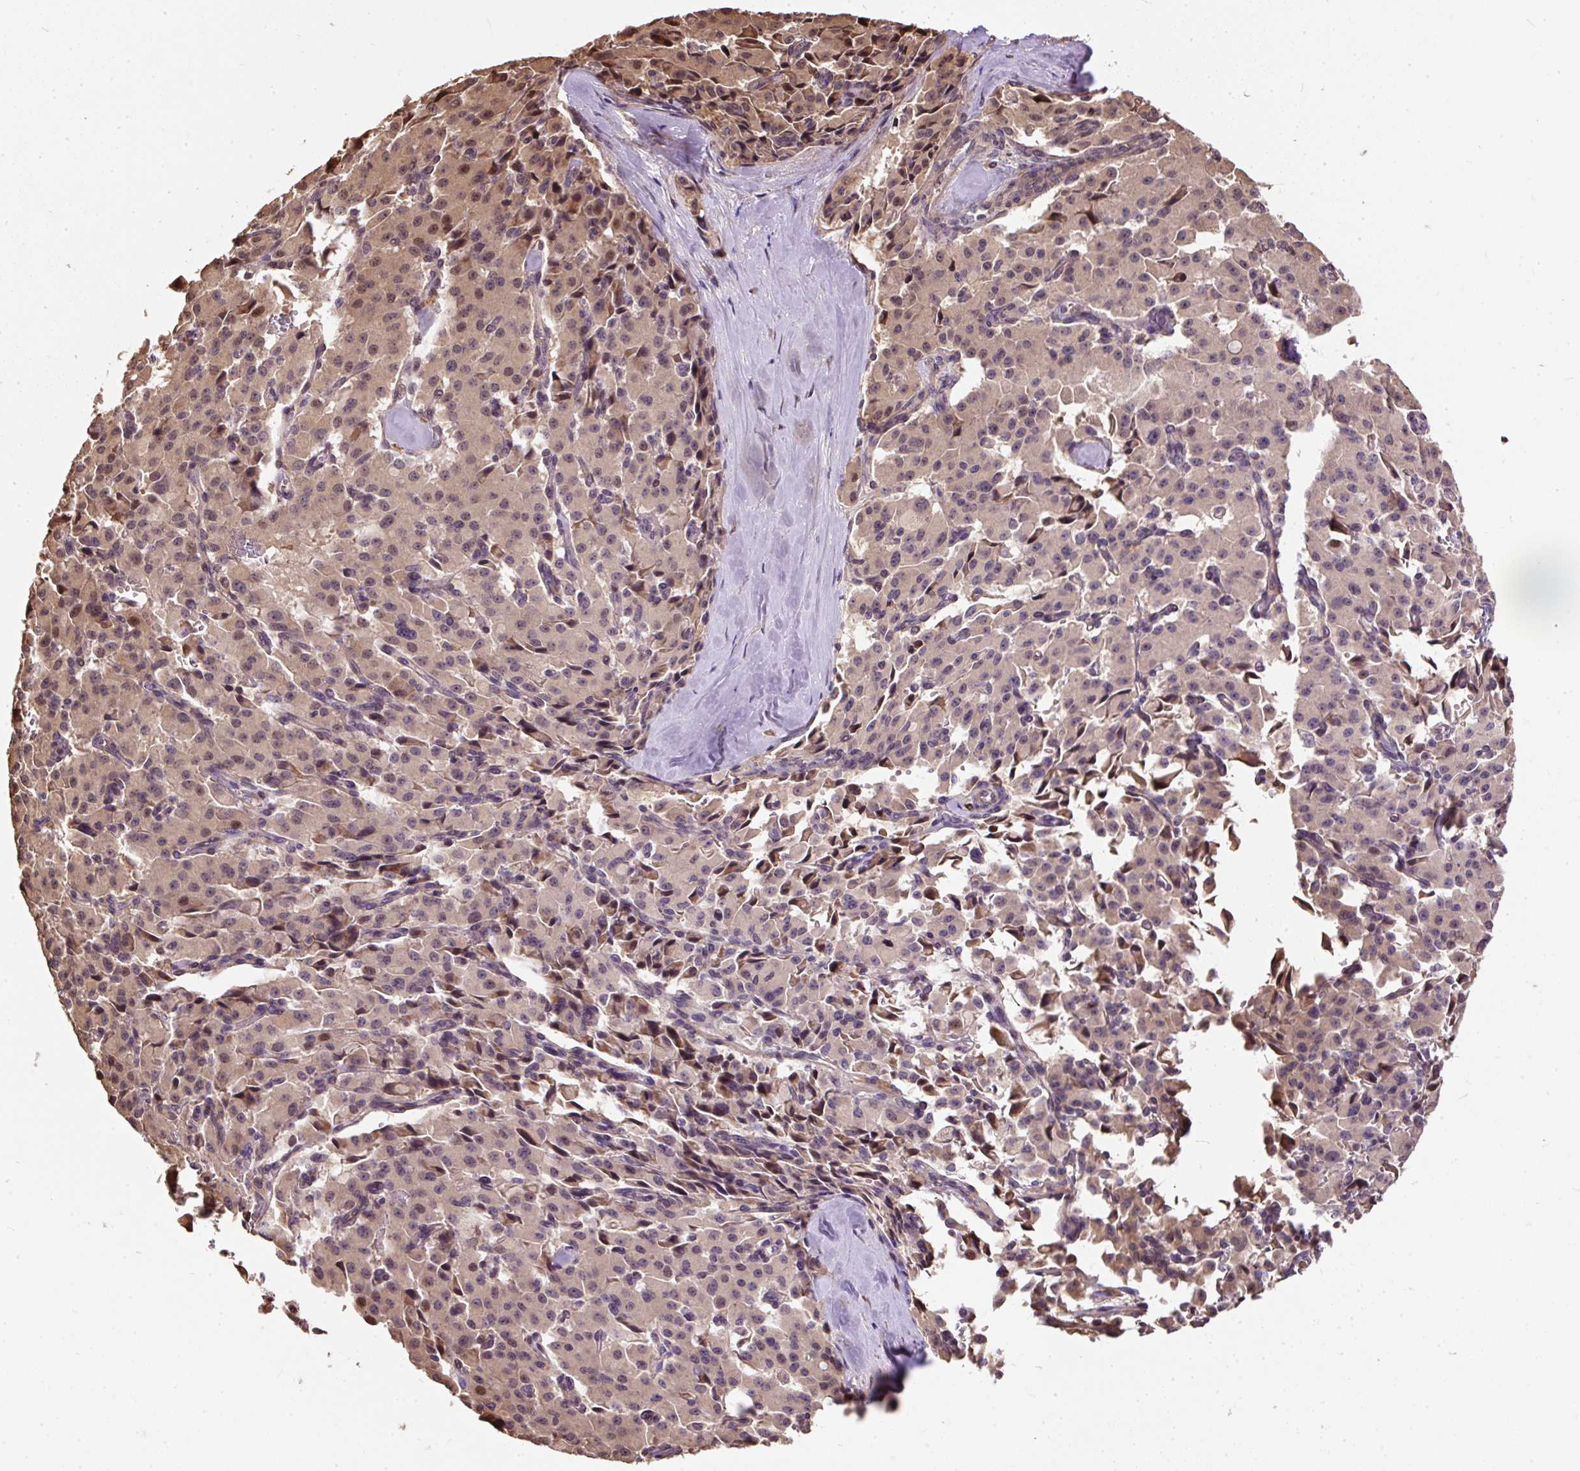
{"staining": {"intensity": "weak", "quantity": "25%-75%", "location": "cytoplasmic/membranous,nuclear"}, "tissue": "pancreatic cancer", "cell_type": "Tumor cells", "image_type": "cancer", "snomed": [{"axis": "morphology", "description": "Adenocarcinoma, NOS"}, {"axis": "topography", "description": "Pancreas"}], "caption": "Protein expression analysis of human pancreatic cancer (adenocarcinoma) reveals weak cytoplasmic/membranous and nuclear staining in approximately 25%-75% of tumor cells.", "gene": "PUS7L", "patient": {"sex": "male", "age": 65}}